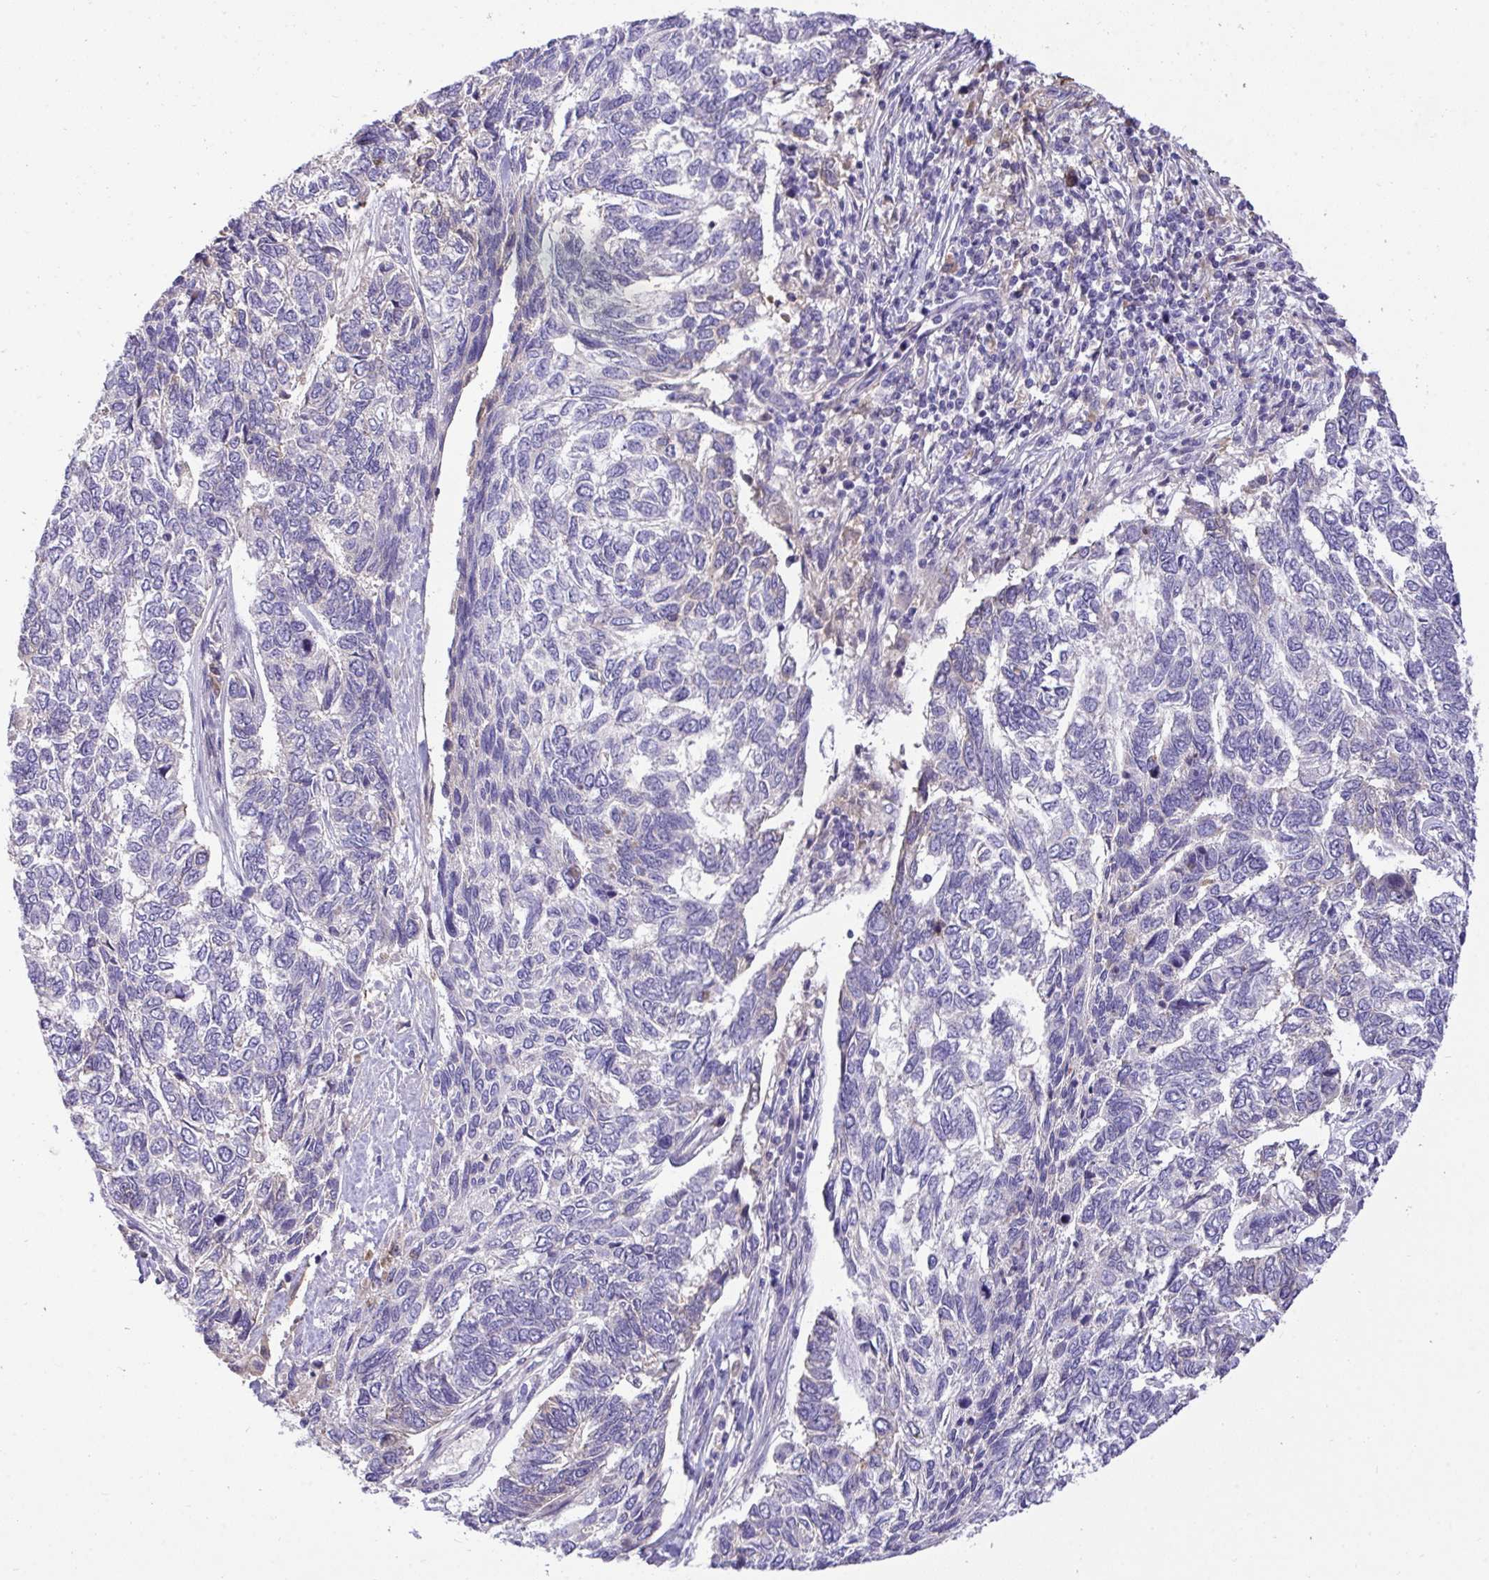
{"staining": {"intensity": "negative", "quantity": "none", "location": "none"}, "tissue": "skin cancer", "cell_type": "Tumor cells", "image_type": "cancer", "snomed": [{"axis": "morphology", "description": "Basal cell carcinoma"}, {"axis": "topography", "description": "Skin"}], "caption": "Basal cell carcinoma (skin) stained for a protein using IHC shows no positivity tumor cells.", "gene": "ZNF581", "patient": {"sex": "female", "age": 65}}